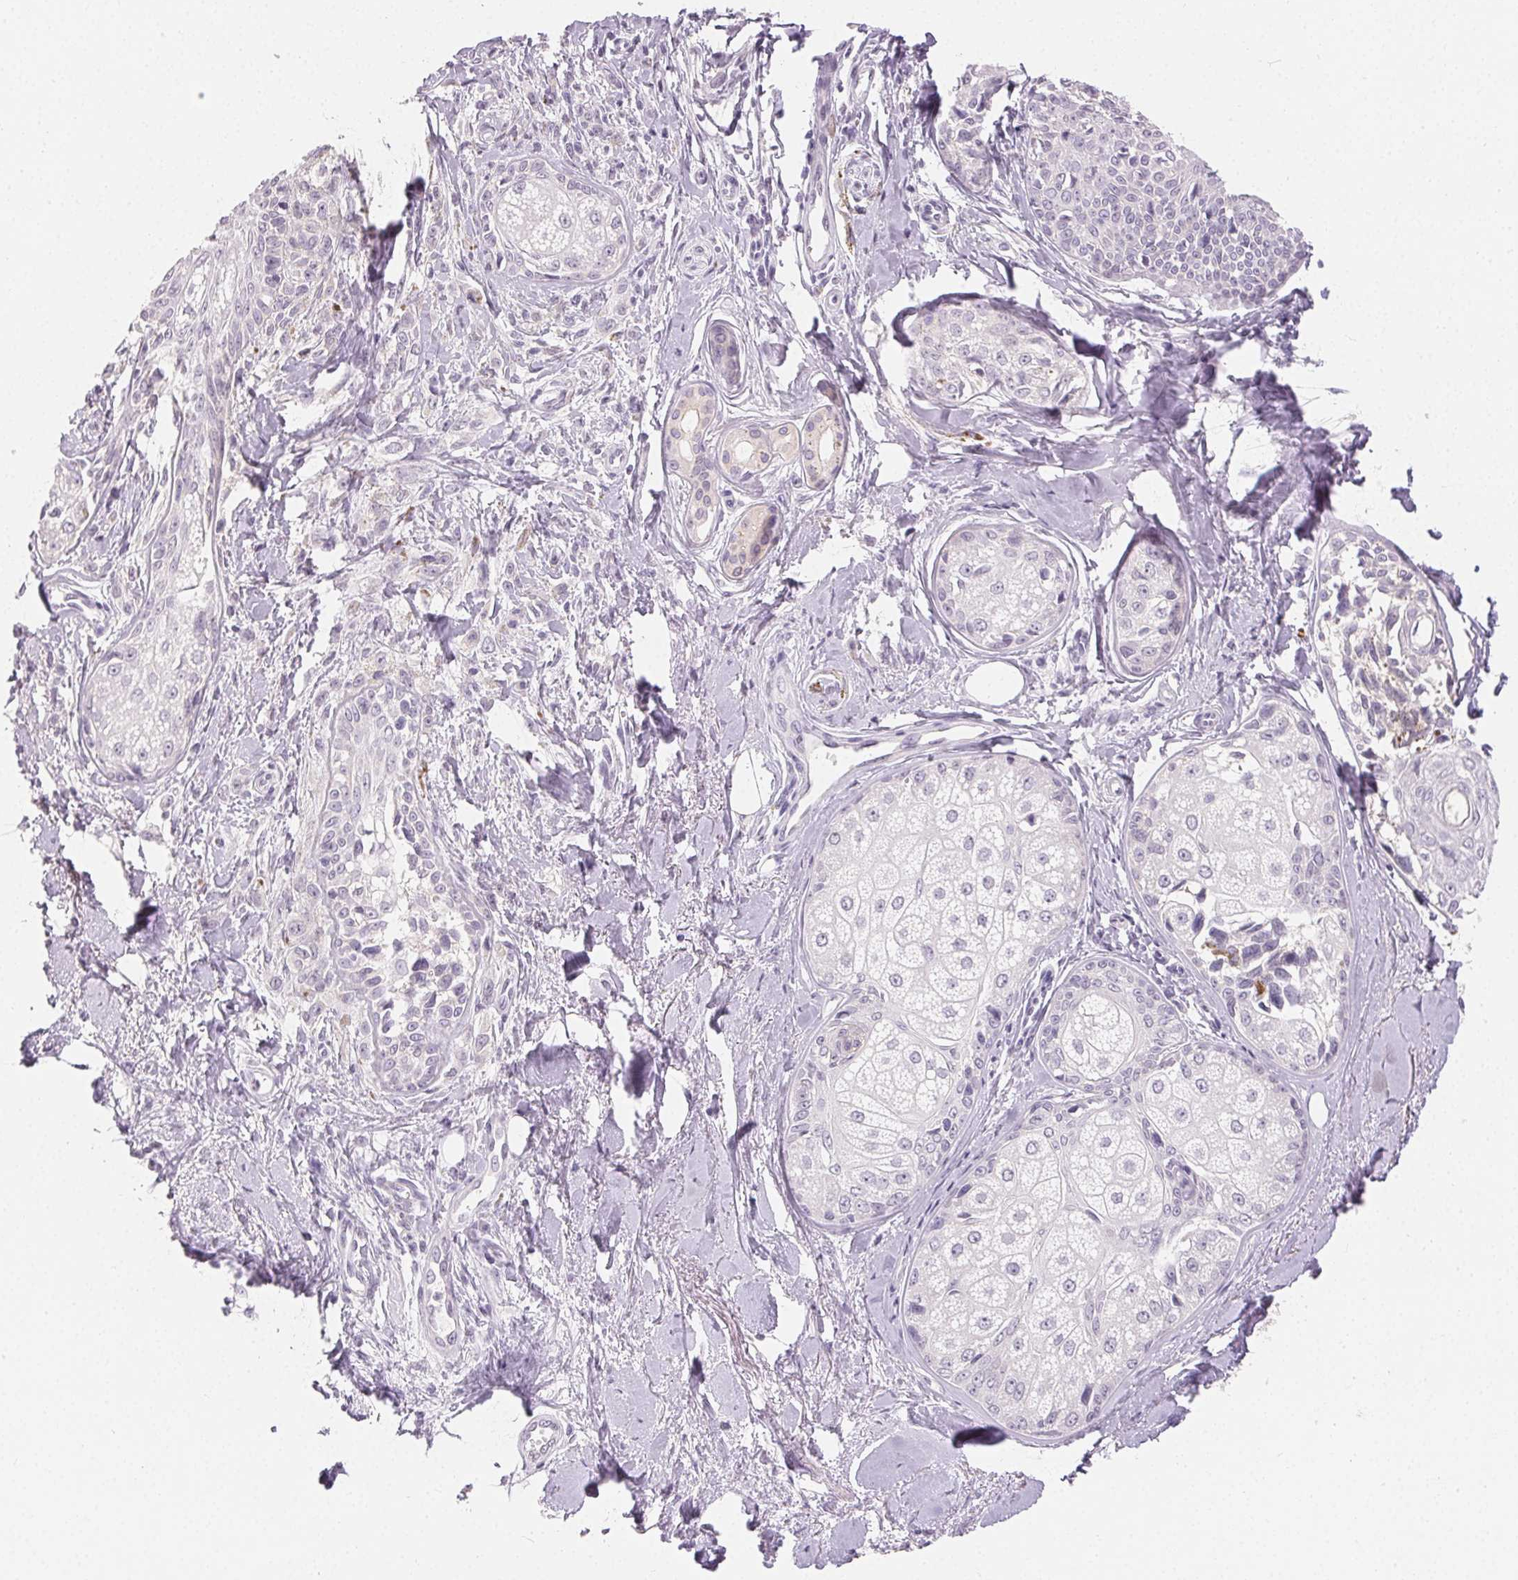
{"staining": {"intensity": "negative", "quantity": "none", "location": "none"}, "tissue": "melanoma", "cell_type": "Tumor cells", "image_type": "cancer", "snomed": [{"axis": "morphology", "description": "Malignant melanoma, NOS"}, {"axis": "topography", "description": "Skin"}], "caption": "High magnification brightfield microscopy of melanoma stained with DAB (brown) and counterstained with hematoxylin (blue): tumor cells show no significant expression.", "gene": "SFTPD", "patient": {"sex": "female", "age": 86}}